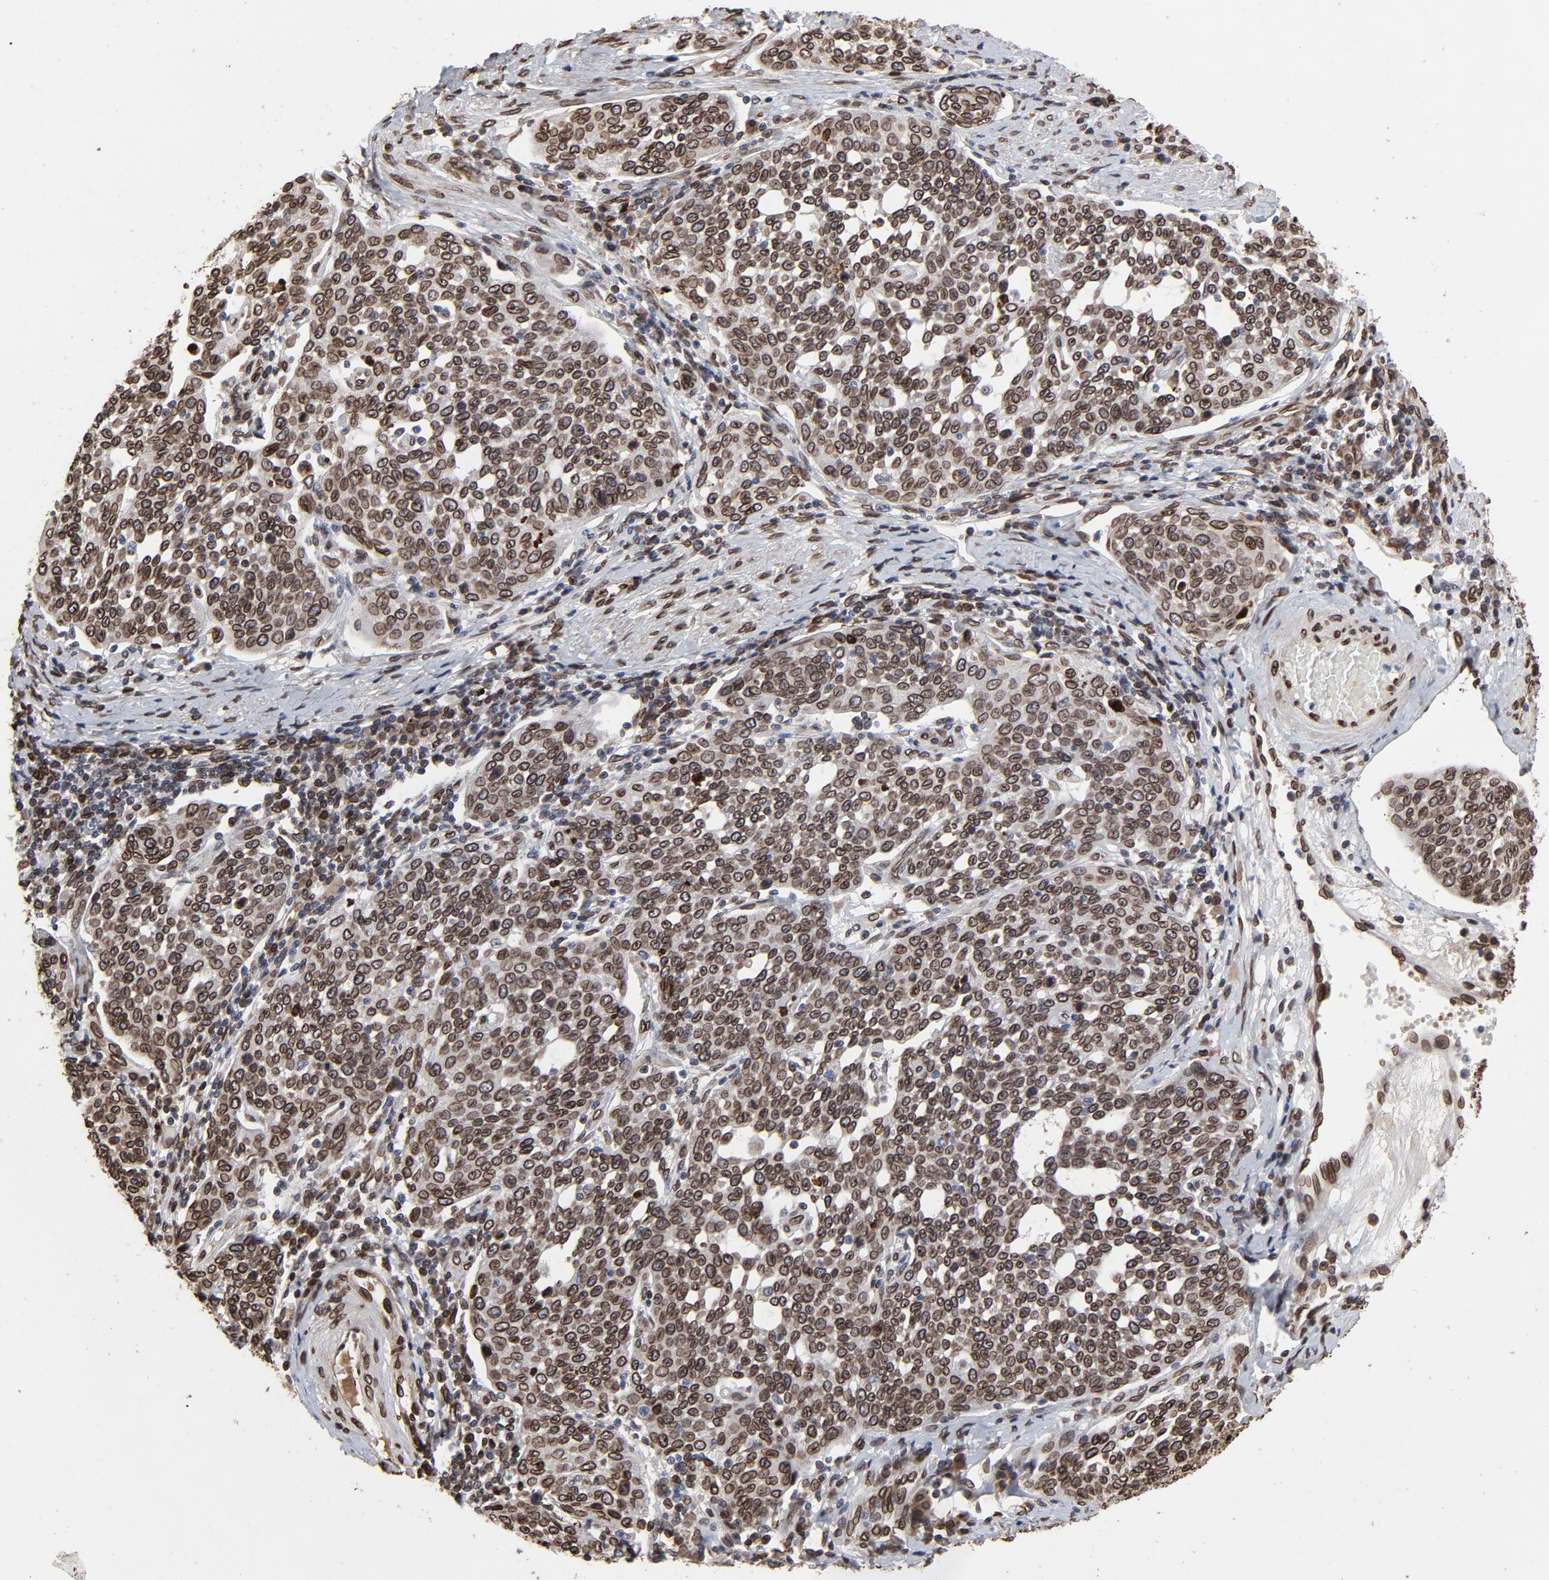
{"staining": {"intensity": "strong", "quantity": ">75%", "location": "cytoplasmic/membranous,nuclear"}, "tissue": "cervical cancer", "cell_type": "Tumor cells", "image_type": "cancer", "snomed": [{"axis": "morphology", "description": "Squamous cell carcinoma, NOS"}, {"axis": "topography", "description": "Cervix"}], "caption": "Squamous cell carcinoma (cervical) stained with DAB immunohistochemistry demonstrates high levels of strong cytoplasmic/membranous and nuclear staining in about >75% of tumor cells. (DAB IHC with brightfield microscopy, high magnification).", "gene": "LMNA", "patient": {"sex": "female", "age": 34}}